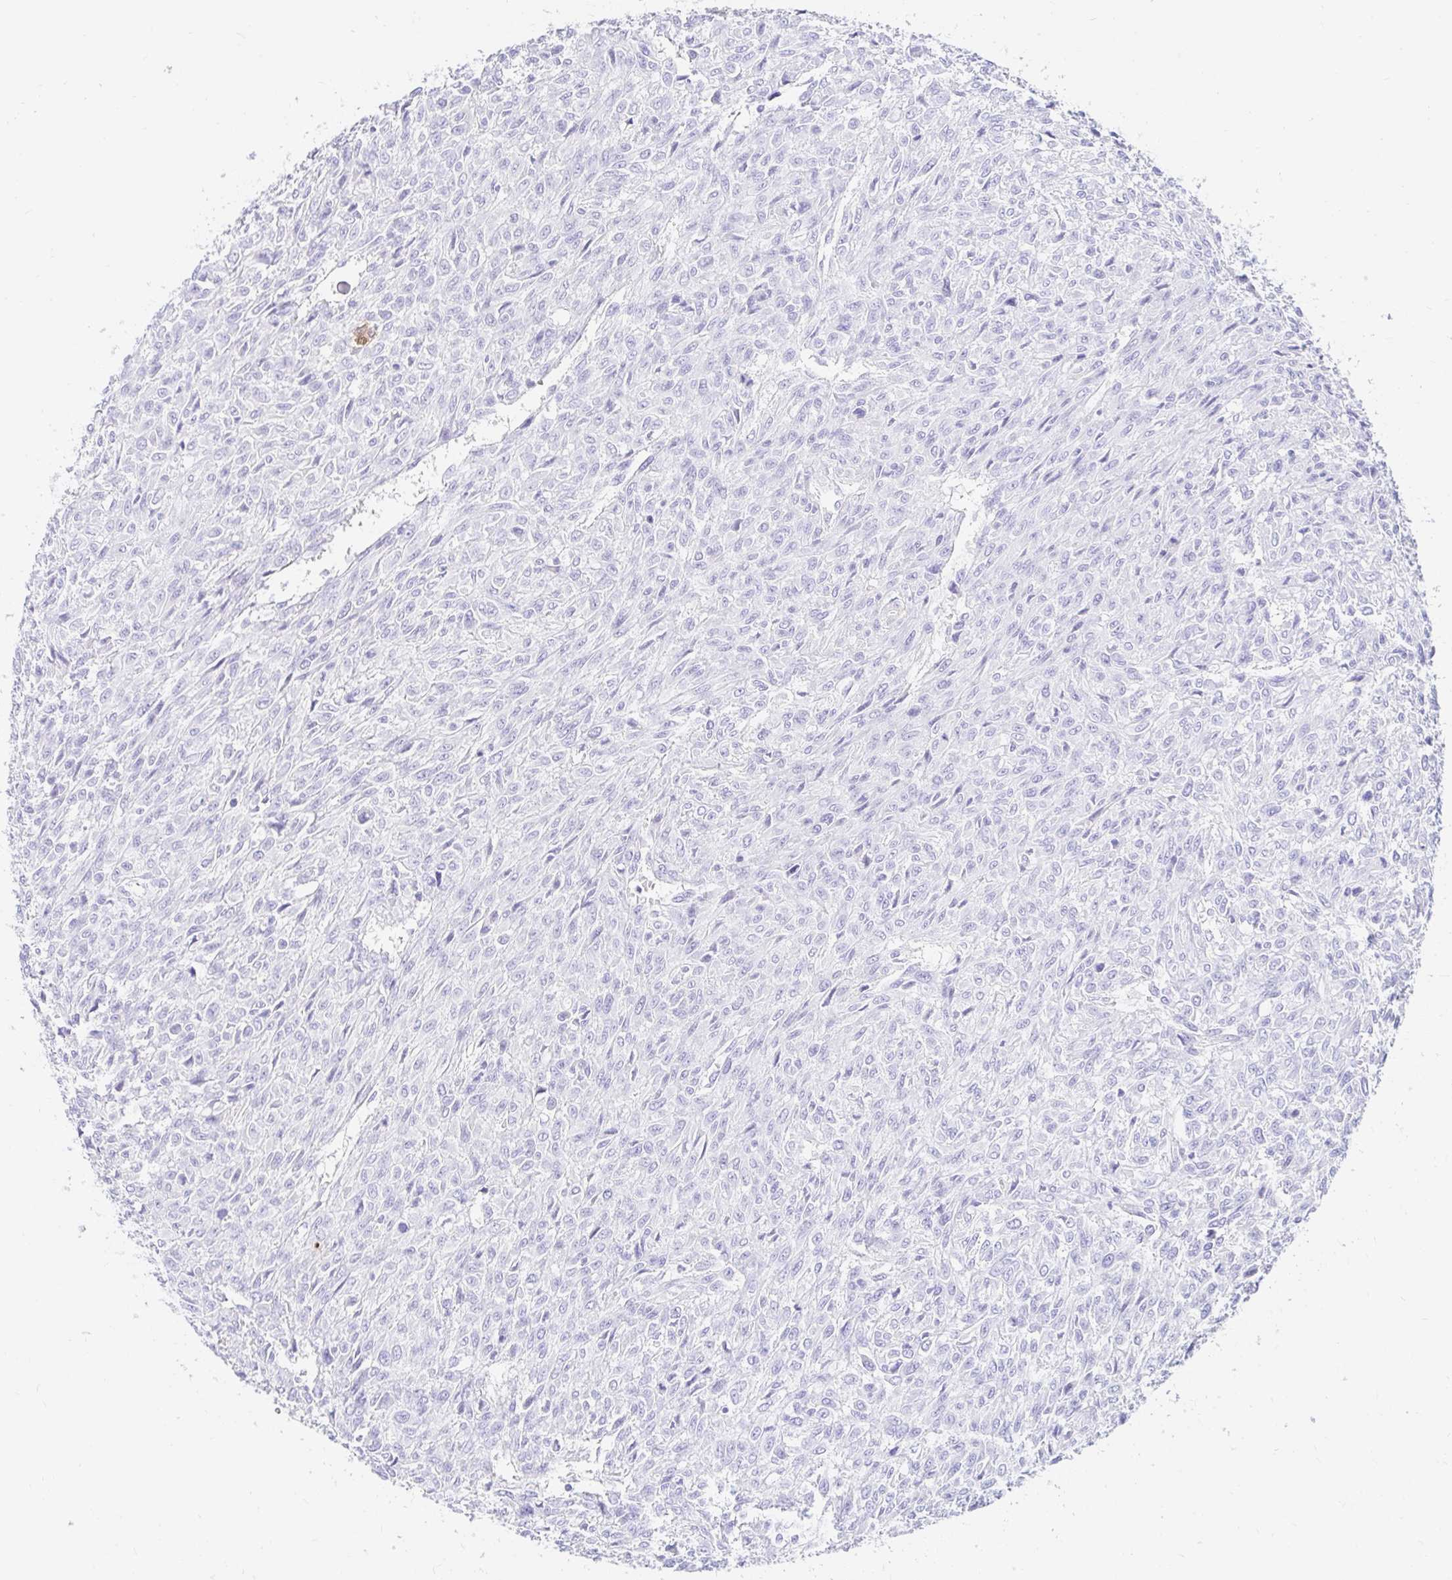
{"staining": {"intensity": "negative", "quantity": "none", "location": "none"}, "tissue": "renal cancer", "cell_type": "Tumor cells", "image_type": "cancer", "snomed": [{"axis": "morphology", "description": "Adenocarcinoma, NOS"}, {"axis": "topography", "description": "Kidney"}], "caption": "A micrograph of renal cancer (adenocarcinoma) stained for a protein demonstrates no brown staining in tumor cells.", "gene": "PPP1R1B", "patient": {"sex": "male", "age": 58}}